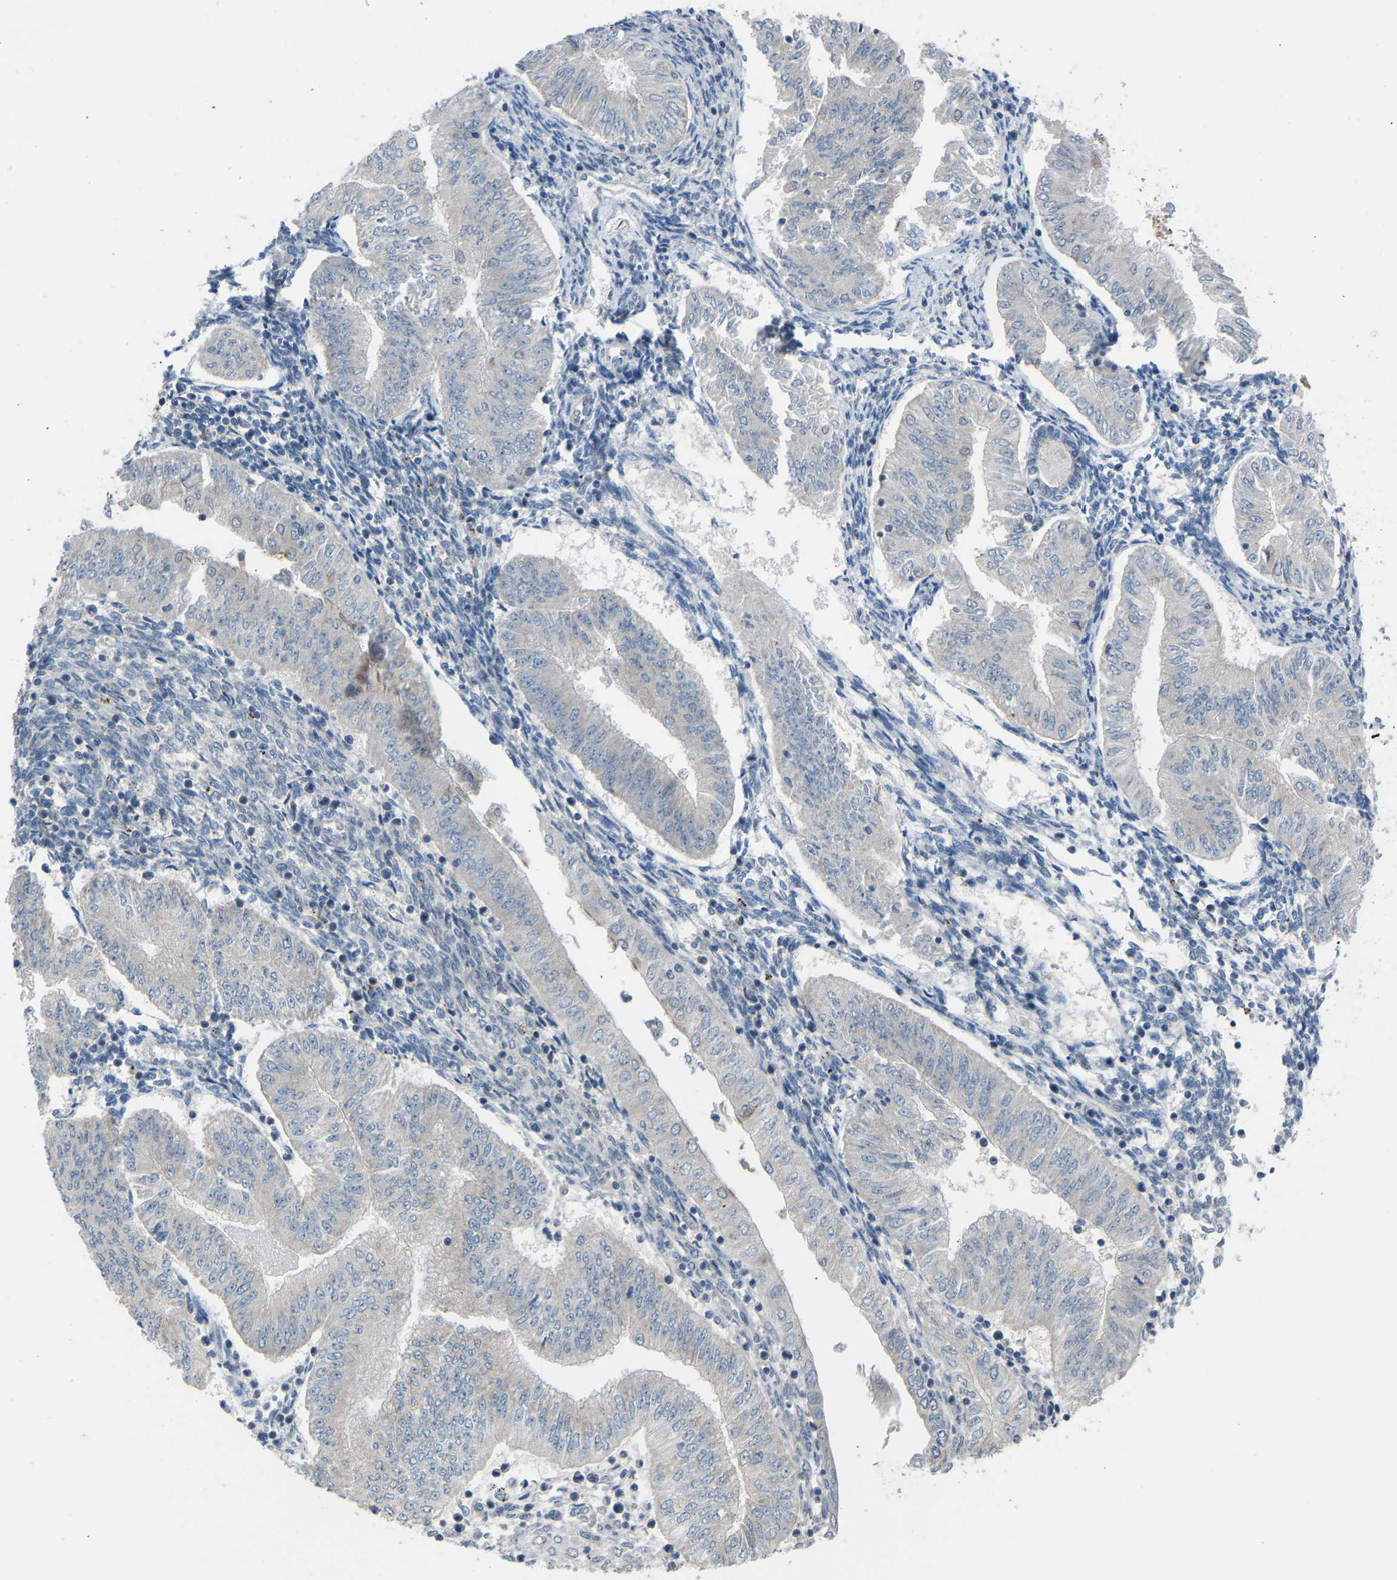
{"staining": {"intensity": "negative", "quantity": "none", "location": "none"}, "tissue": "endometrial cancer", "cell_type": "Tumor cells", "image_type": "cancer", "snomed": [{"axis": "morphology", "description": "Normal tissue, NOS"}, {"axis": "morphology", "description": "Adenocarcinoma, NOS"}, {"axis": "topography", "description": "Endometrium"}], "caption": "There is no significant expression in tumor cells of endometrial cancer.", "gene": "CDK2AP1", "patient": {"sex": "female", "age": 53}}